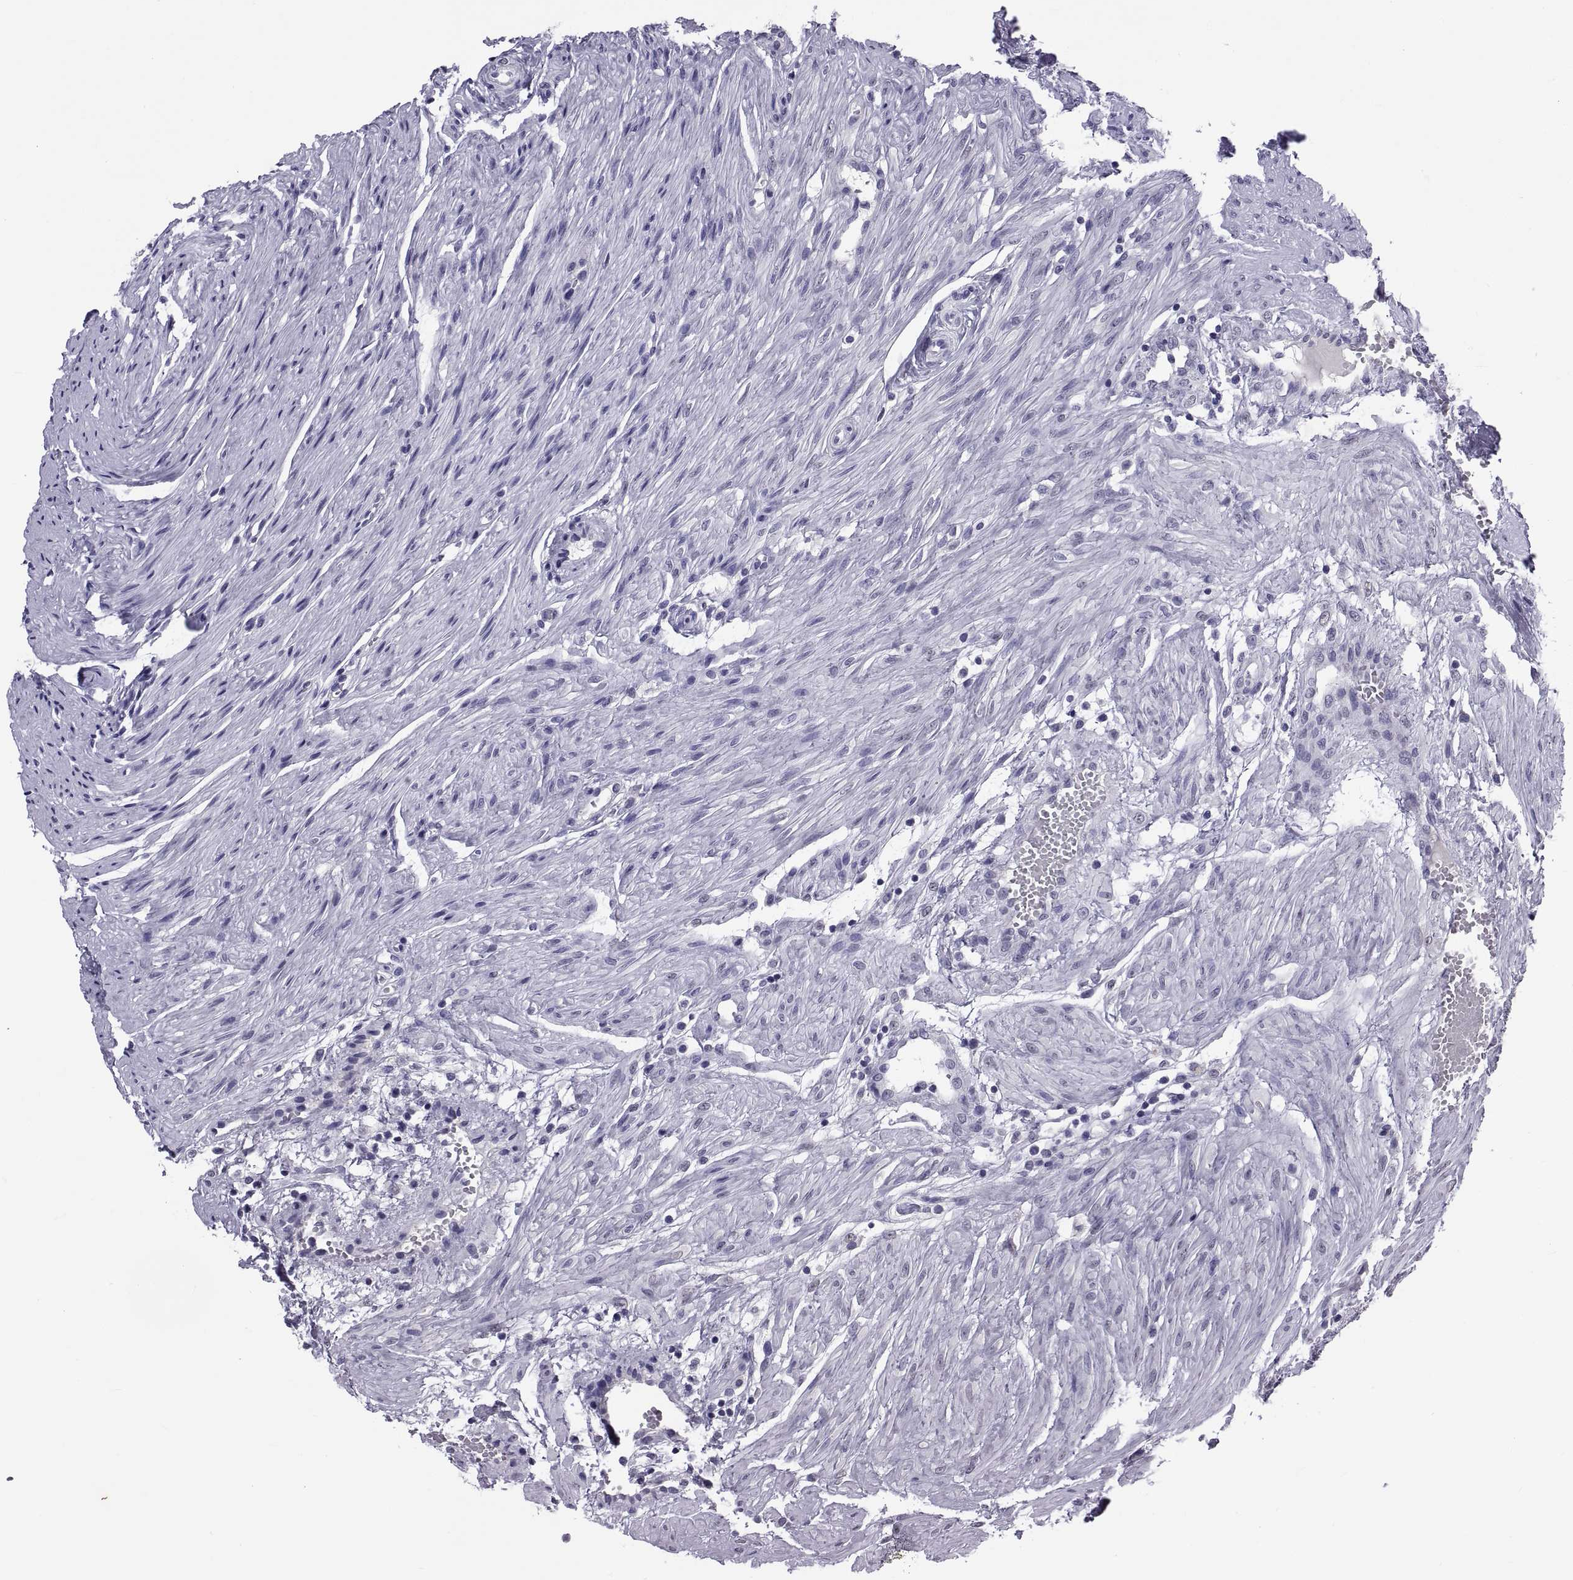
{"staining": {"intensity": "negative", "quantity": "none", "location": "none"}, "tissue": "fallopian tube", "cell_type": "Glandular cells", "image_type": "normal", "snomed": [{"axis": "morphology", "description": "Normal tissue, NOS"}, {"axis": "topography", "description": "Fallopian tube"}], "caption": "Glandular cells show no significant positivity in unremarkable fallopian tube. Brightfield microscopy of IHC stained with DAB (brown) and hematoxylin (blue), captured at high magnification.", "gene": "TGFBR3L", "patient": {"sex": "female", "age": 39}}